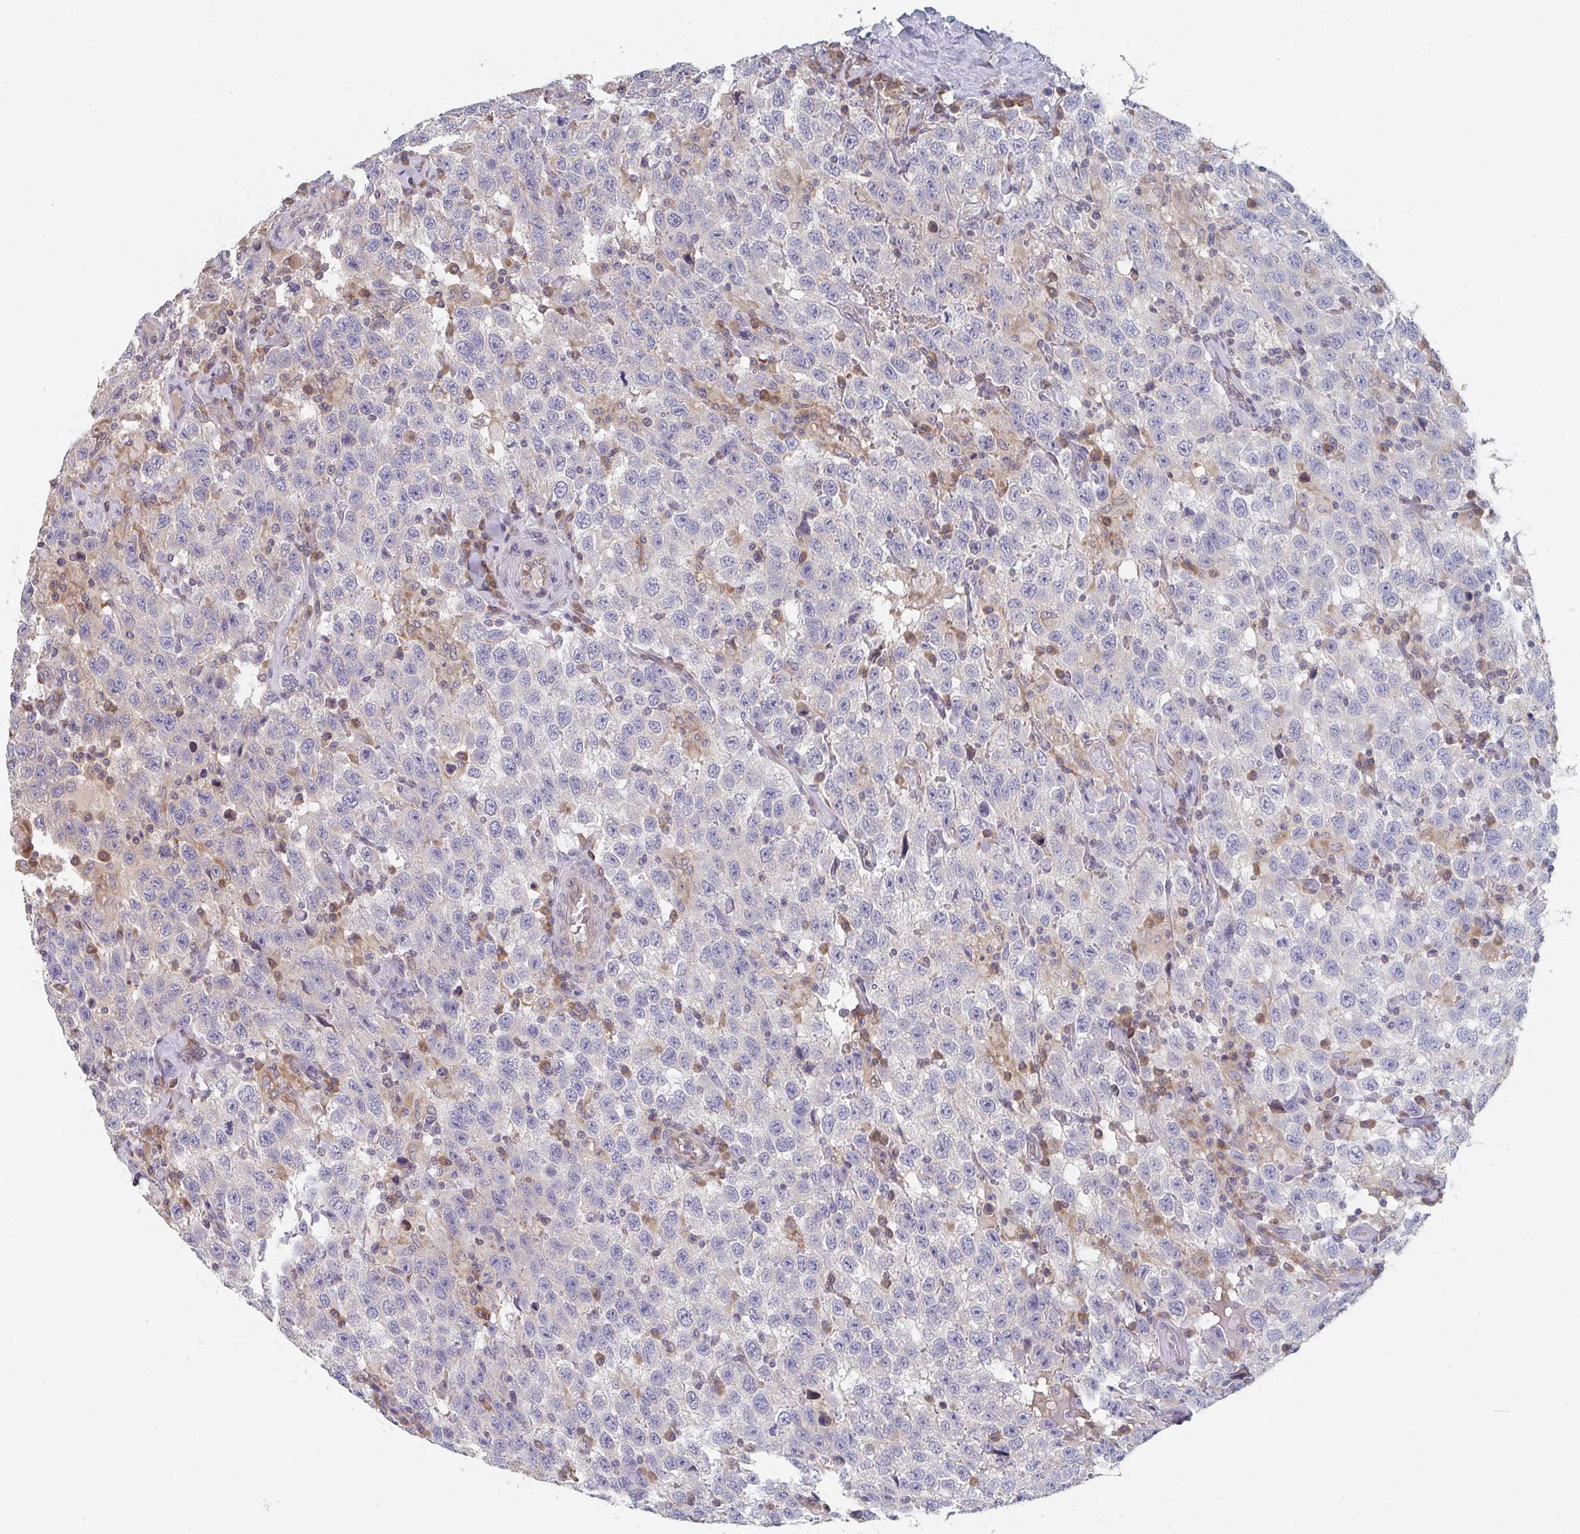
{"staining": {"intensity": "negative", "quantity": "none", "location": "none"}, "tissue": "testis cancer", "cell_type": "Tumor cells", "image_type": "cancer", "snomed": [{"axis": "morphology", "description": "Seminoma, NOS"}, {"axis": "topography", "description": "Testis"}], "caption": "Immunohistochemistry of human testis cancer (seminoma) displays no expression in tumor cells. (IHC, brightfield microscopy, high magnification).", "gene": "ELOVL1", "patient": {"sex": "male", "age": 41}}